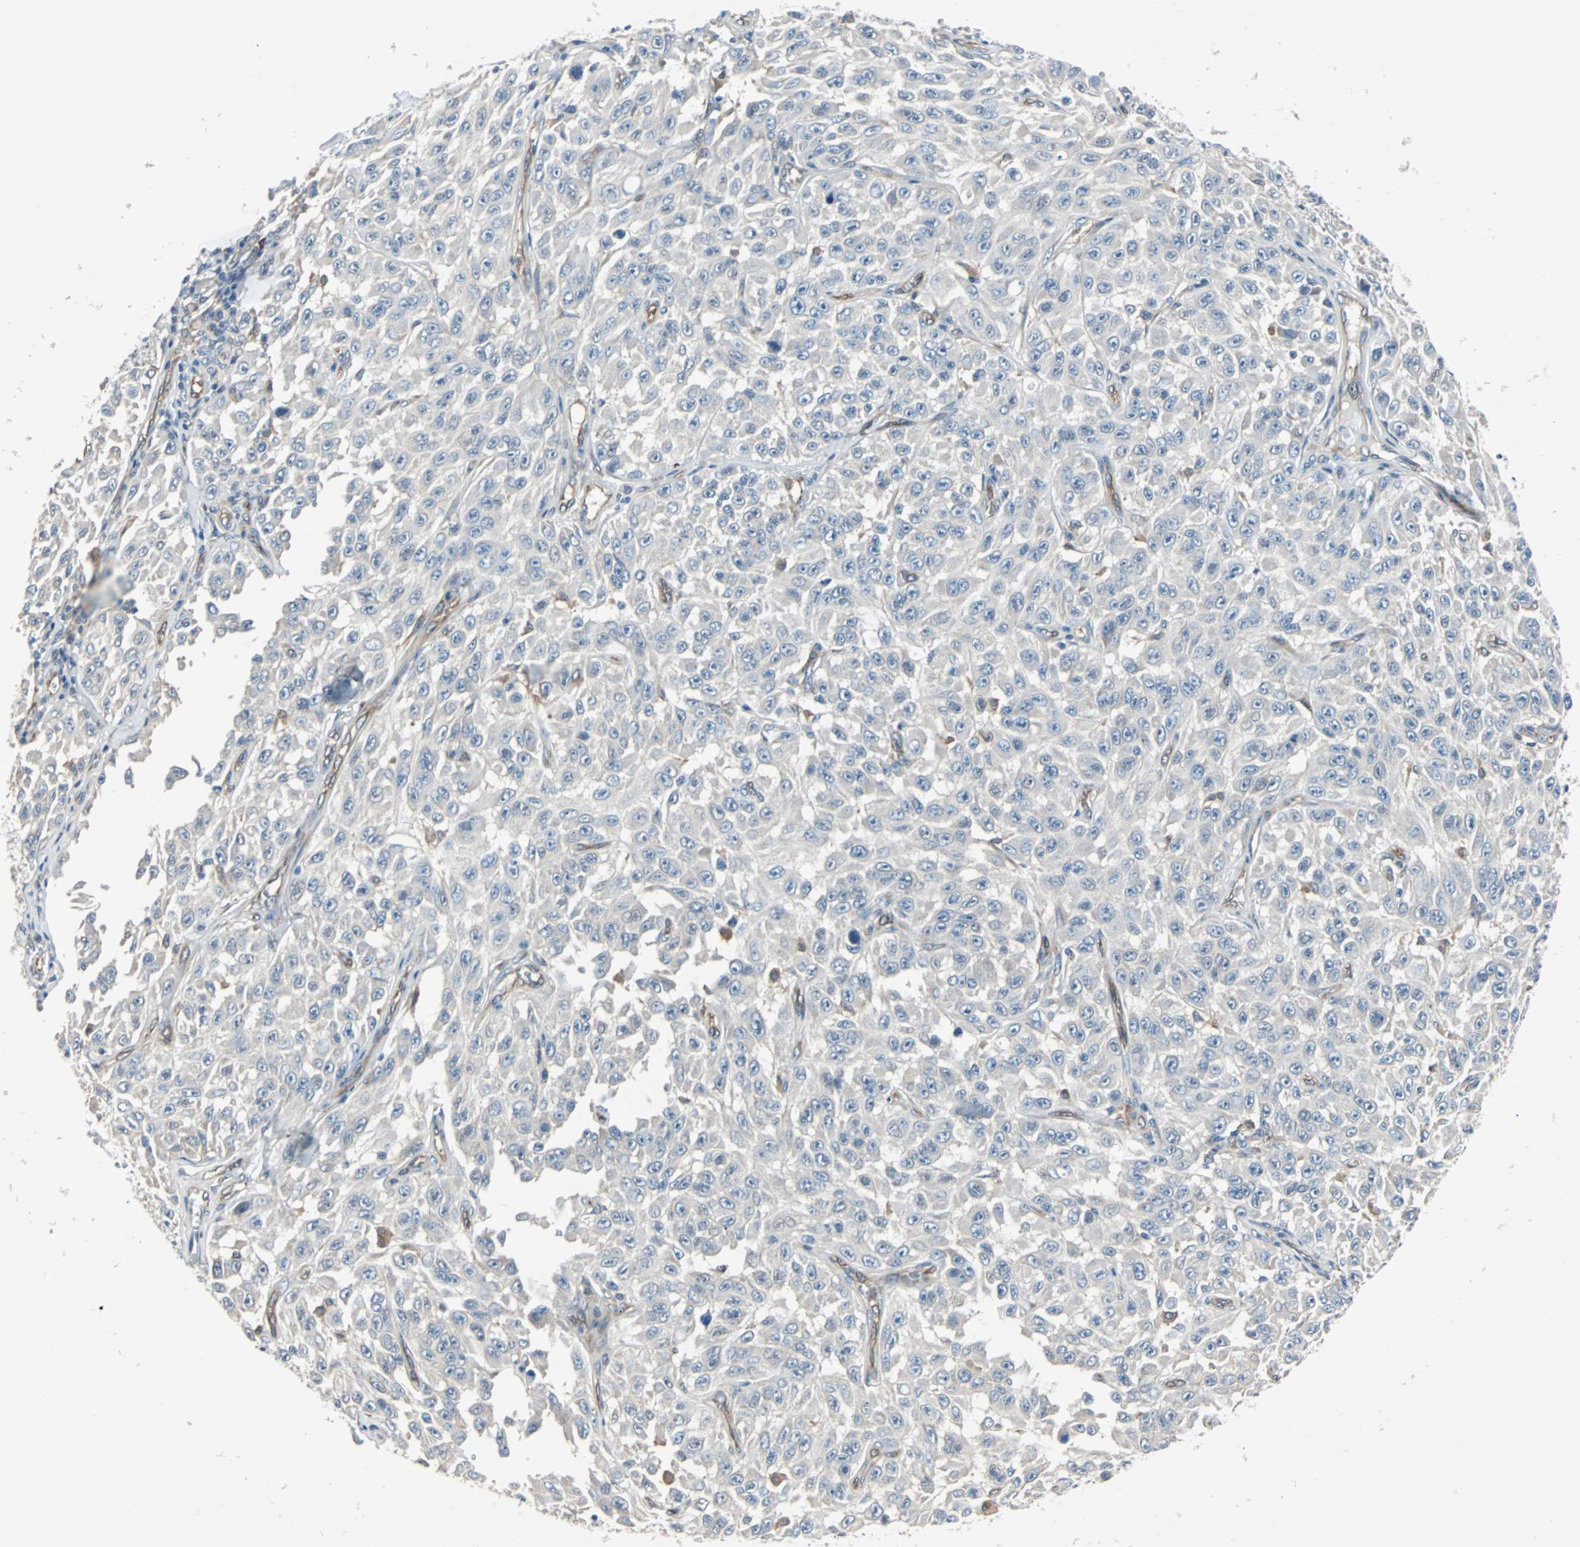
{"staining": {"intensity": "weak", "quantity": "25%-75%", "location": "cytoplasmic/membranous"}, "tissue": "melanoma", "cell_type": "Tumor cells", "image_type": "cancer", "snomed": [{"axis": "morphology", "description": "Malignant melanoma, NOS"}, {"axis": "topography", "description": "Skin"}], "caption": "Tumor cells reveal low levels of weak cytoplasmic/membranous staining in about 25%-75% of cells in human malignant melanoma.", "gene": "SWAP70", "patient": {"sex": "male", "age": 30}}